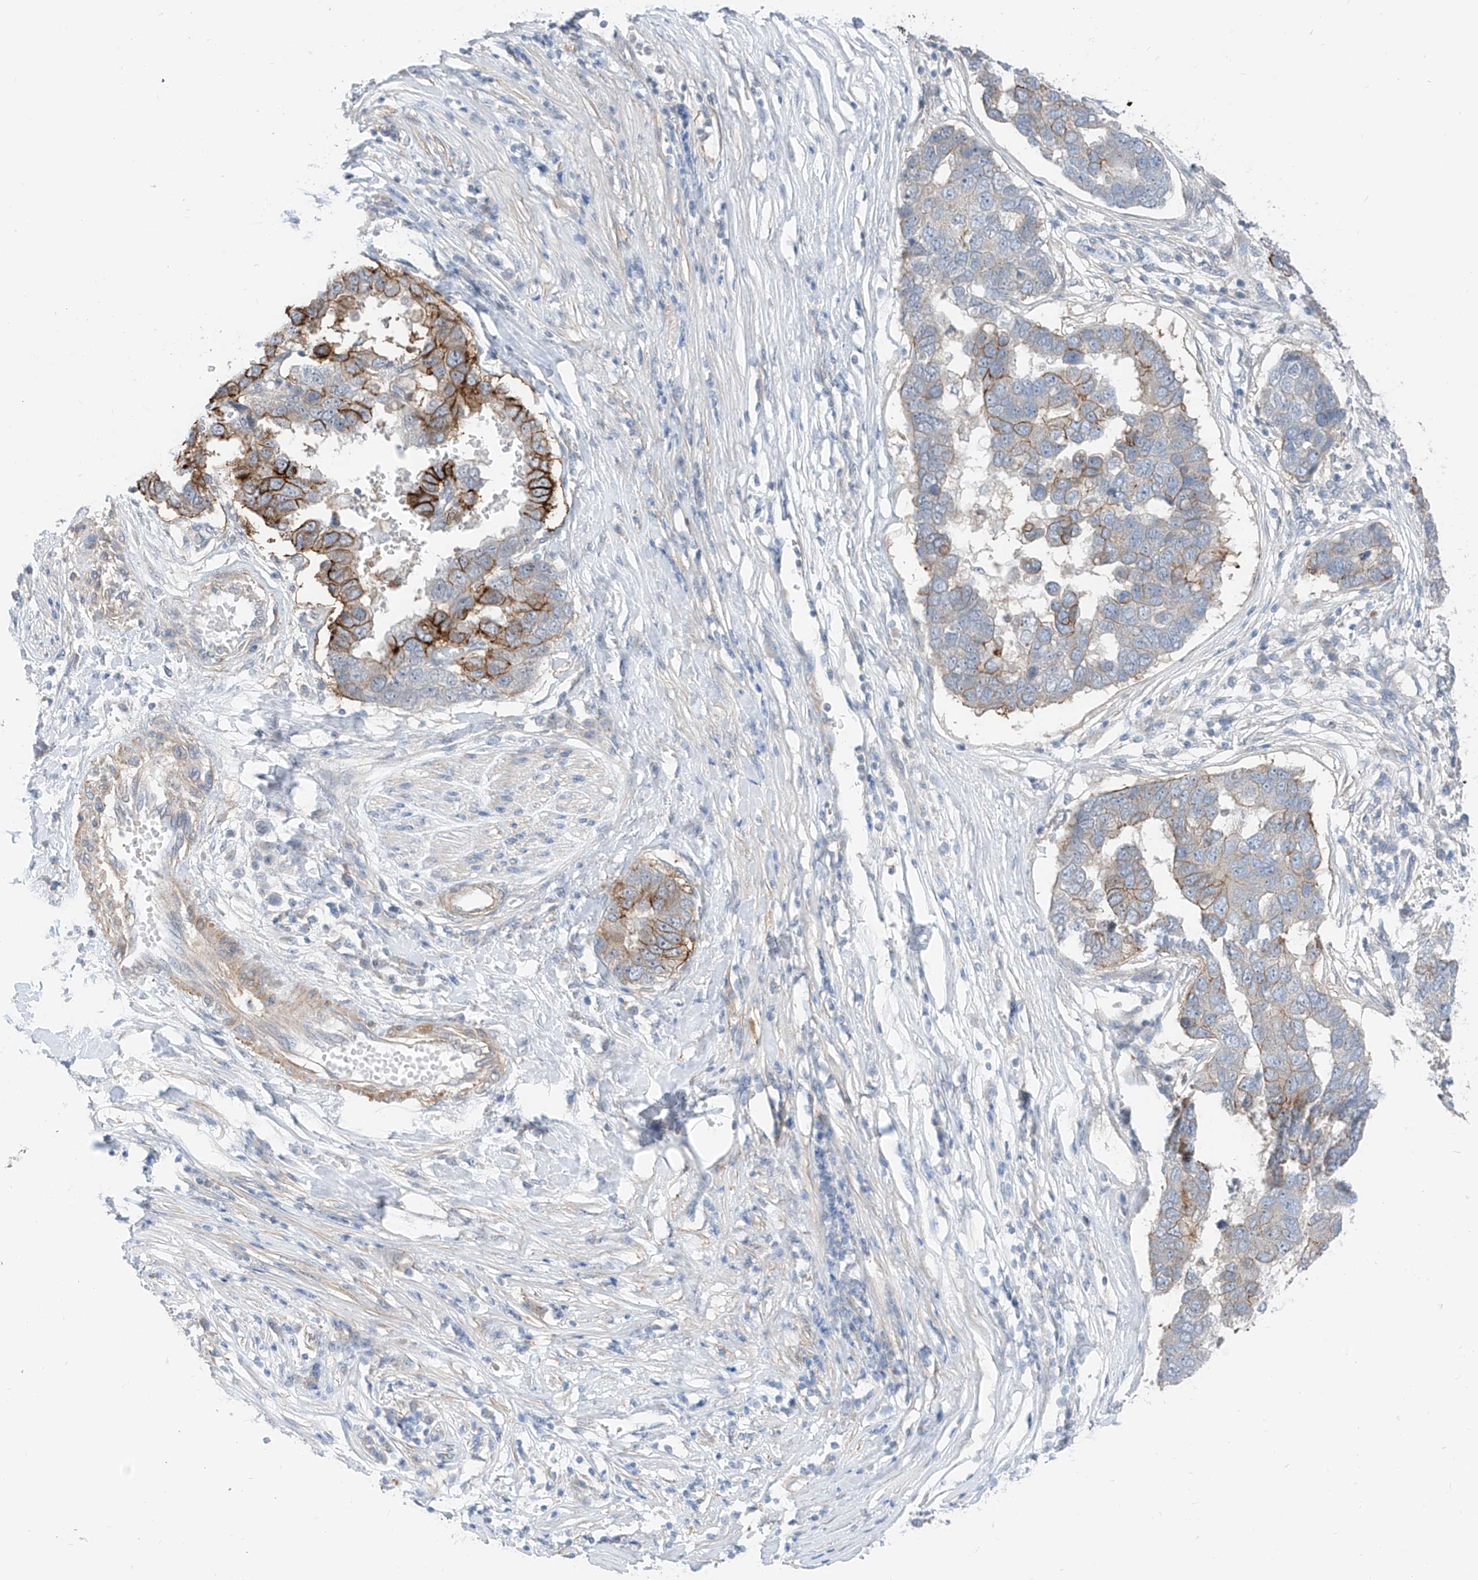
{"staining": {"intensity": "strong", "quantity": "<25%", "location": "cytoplasmic/membranous"}, "tissue": "pancreatic cancer", "cell_type": "Tumor cells", "image_type": "cancer", "snomed": [{"axis": "morphology", "description": "Adenocarcinoma, NOS"}, {"axis": "topography", "description": "Pancreas"}], "caption": "Immunohistochemical staining of human pancreatic cancer (adenocarcinoma) displays medium levels of strong cytoplasmic/membranous positivity in approximately <25% of tumor cells.", "gene": "ABLIM2", "patient": {"sex": "female", "age": 61}}